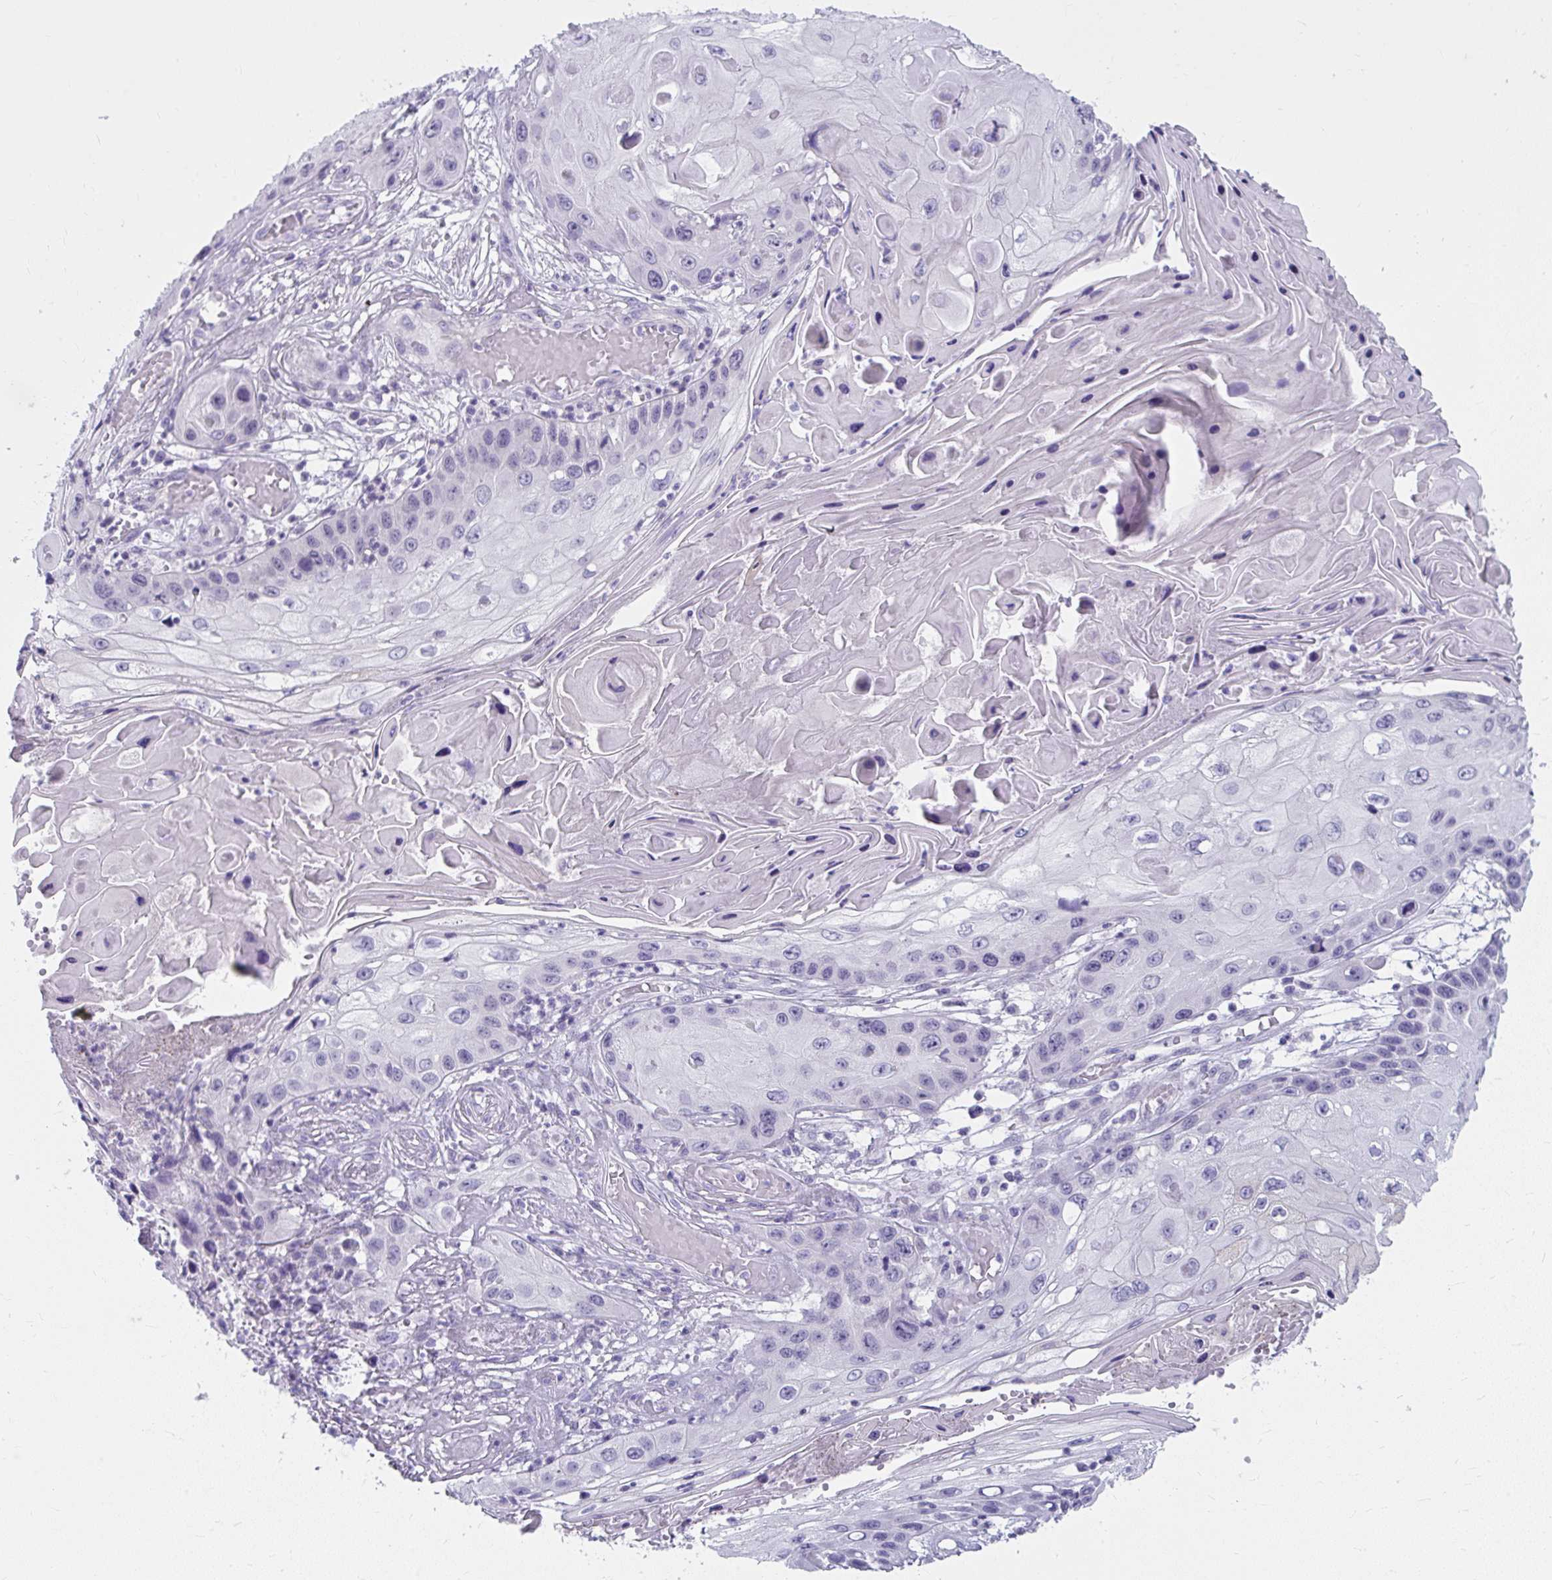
{"staining": {"intensity": "negative", "quantity": "none", "location": "none"}, "tissue": "skin cancer", "cell_type": "Tumor cells", "image_type": "cancer", "snomed": [{"axis": "morphology", "description": "Squamous cell carcinoma, NOS"}, {"axis": "topography", "description": "Skin"}, {"axis": "topography", "description": "Vulva"}], "caption": "A high-resolution histopathology image shows immunohistochemistry (IHC) staining of skin cancer (squamous cell carcinoma), which reveals no significant expression in tumor cells.", "gene": "UGT3A2", "patient": {"sex": "female", "age": 44}}